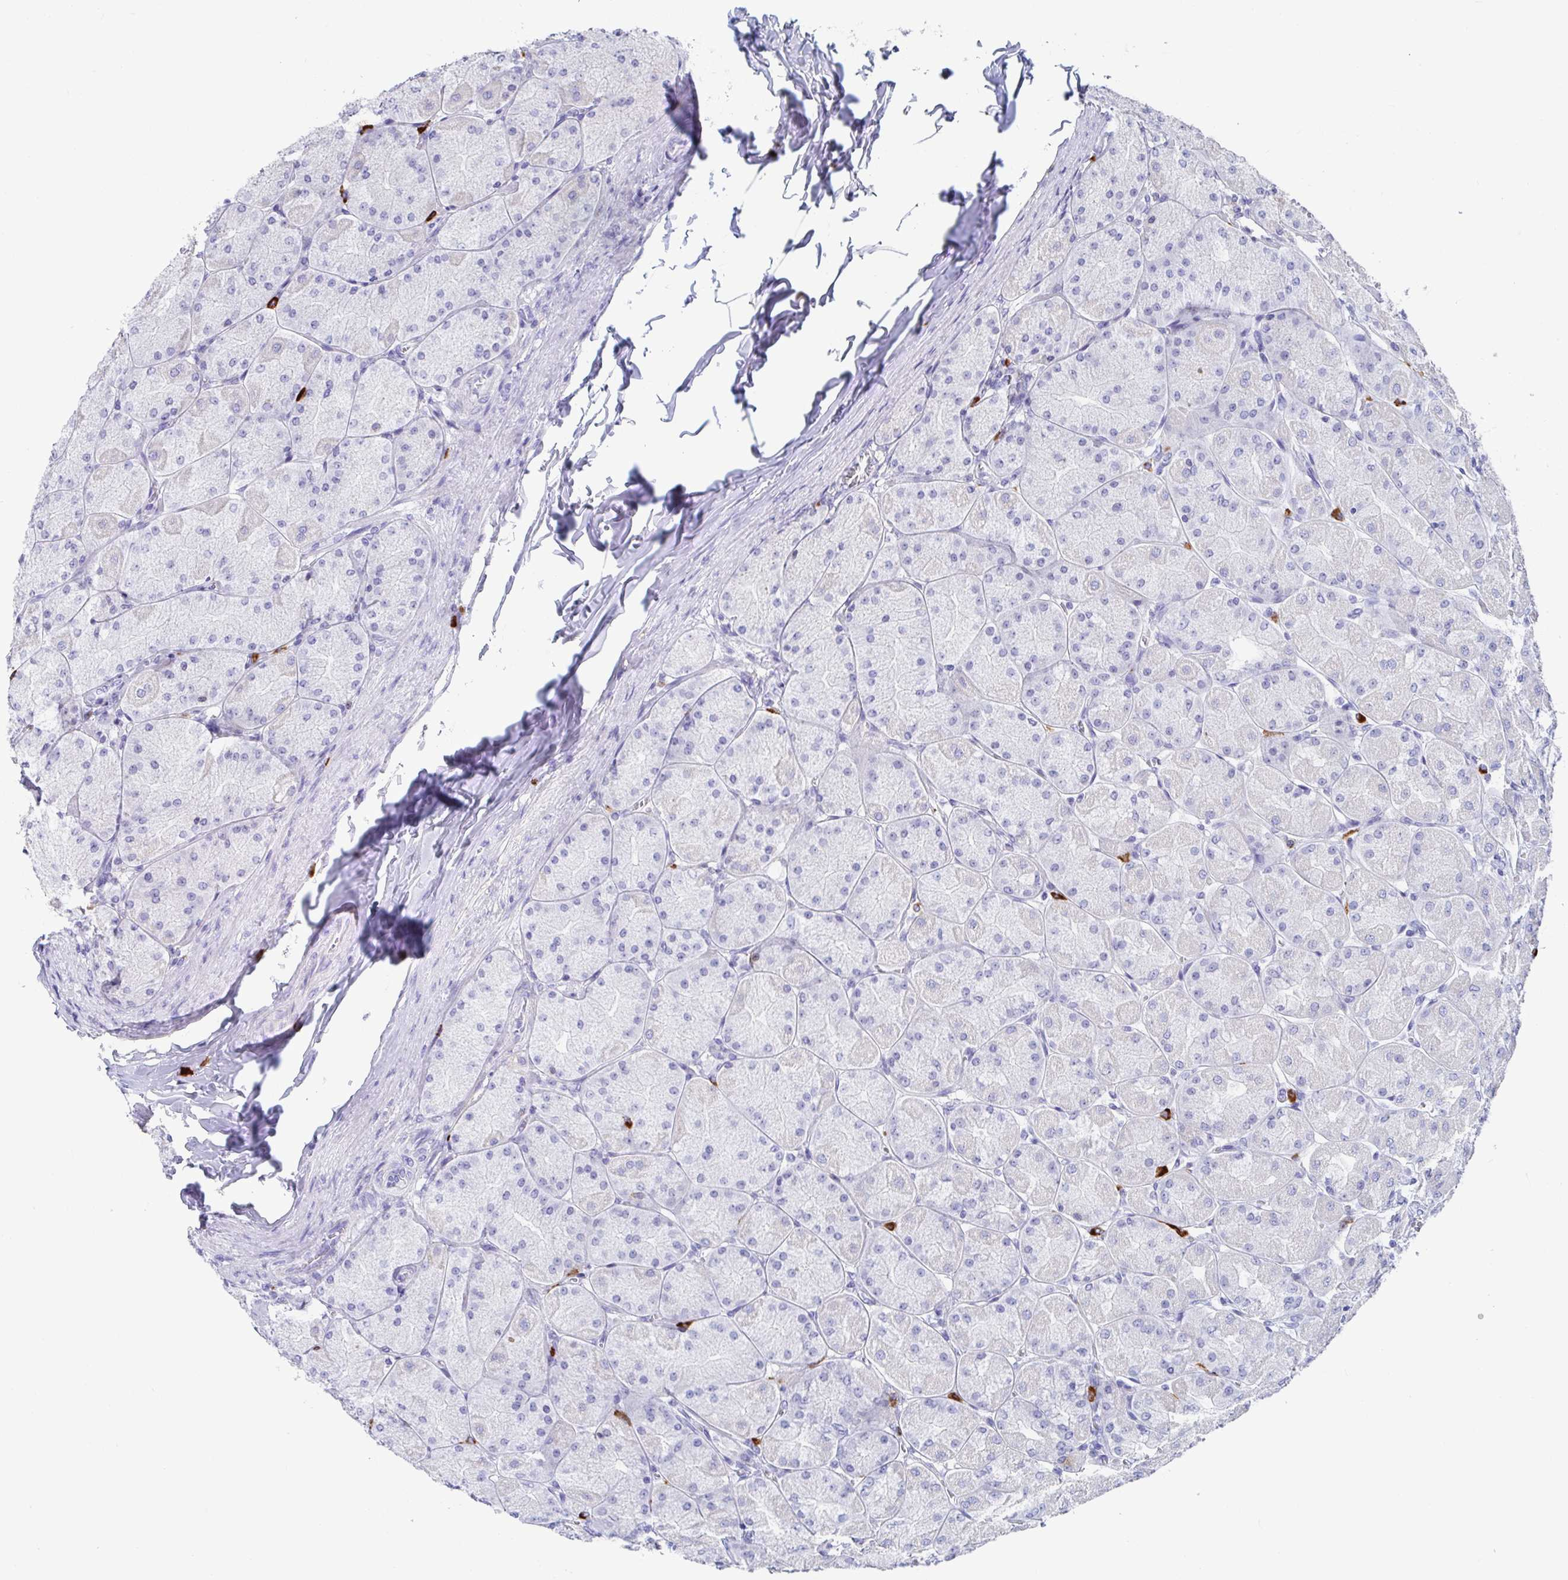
{"staining": {"intensity": "negative", "quantity": "none", "location": "none"}, "tissue": "stomach", "cell_type": "Glandular cells", "image_type": "normal", "snomed": [{"axis": "morphology", "description": "Normal tissue, NOS"}, {"axis": "topography", "description": "Stomach, upper"}], "caption": "Immunohistochemical staining of unremarkable stomach displays no significant expression in glandular cells.", "gene": "PLA2G1B", "patient": {"sex": "female", "age": 56}}